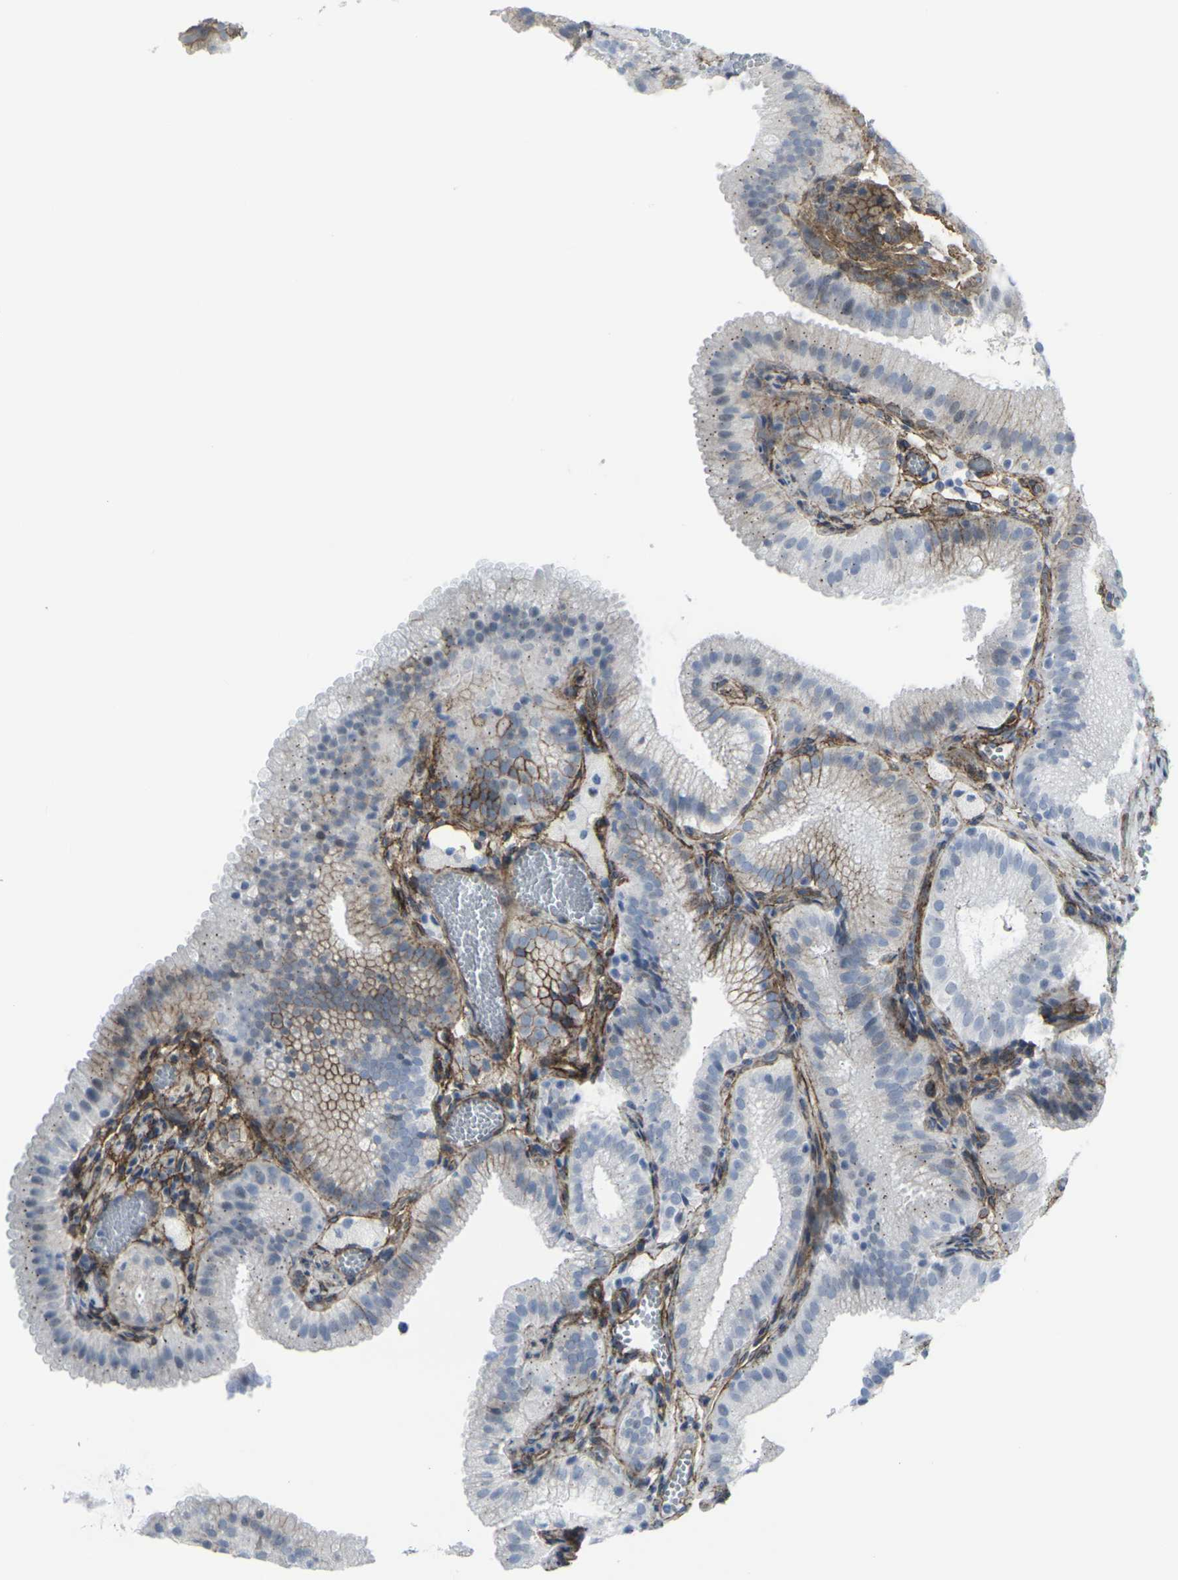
{"staining": {"intensity": "moderate", "quantity": "<25%", "location": "cytoplasmic/membranous"}, "tissue": "gallbladder", "cell_type": "Glandular cells", "image_type": "normal", "snomed": [{"axis": "morphology", "description": "Normal tissue, NOS"}, {"axis": "topography", "description": "Gallbladder"}], "caption": "A histopathology image of human gallbladder stained for a protein shows moderate cytoplasmic/membranous brown staining in glandular cells. The protein of interest is stained brown, and the nuclei are stained in blue (DAB (3,3'-diaminobenzidine) IHC with brightfield microscopy, high magnification).", "gene": "CDH11", "patient": {"sex": "male", "age": 54}}